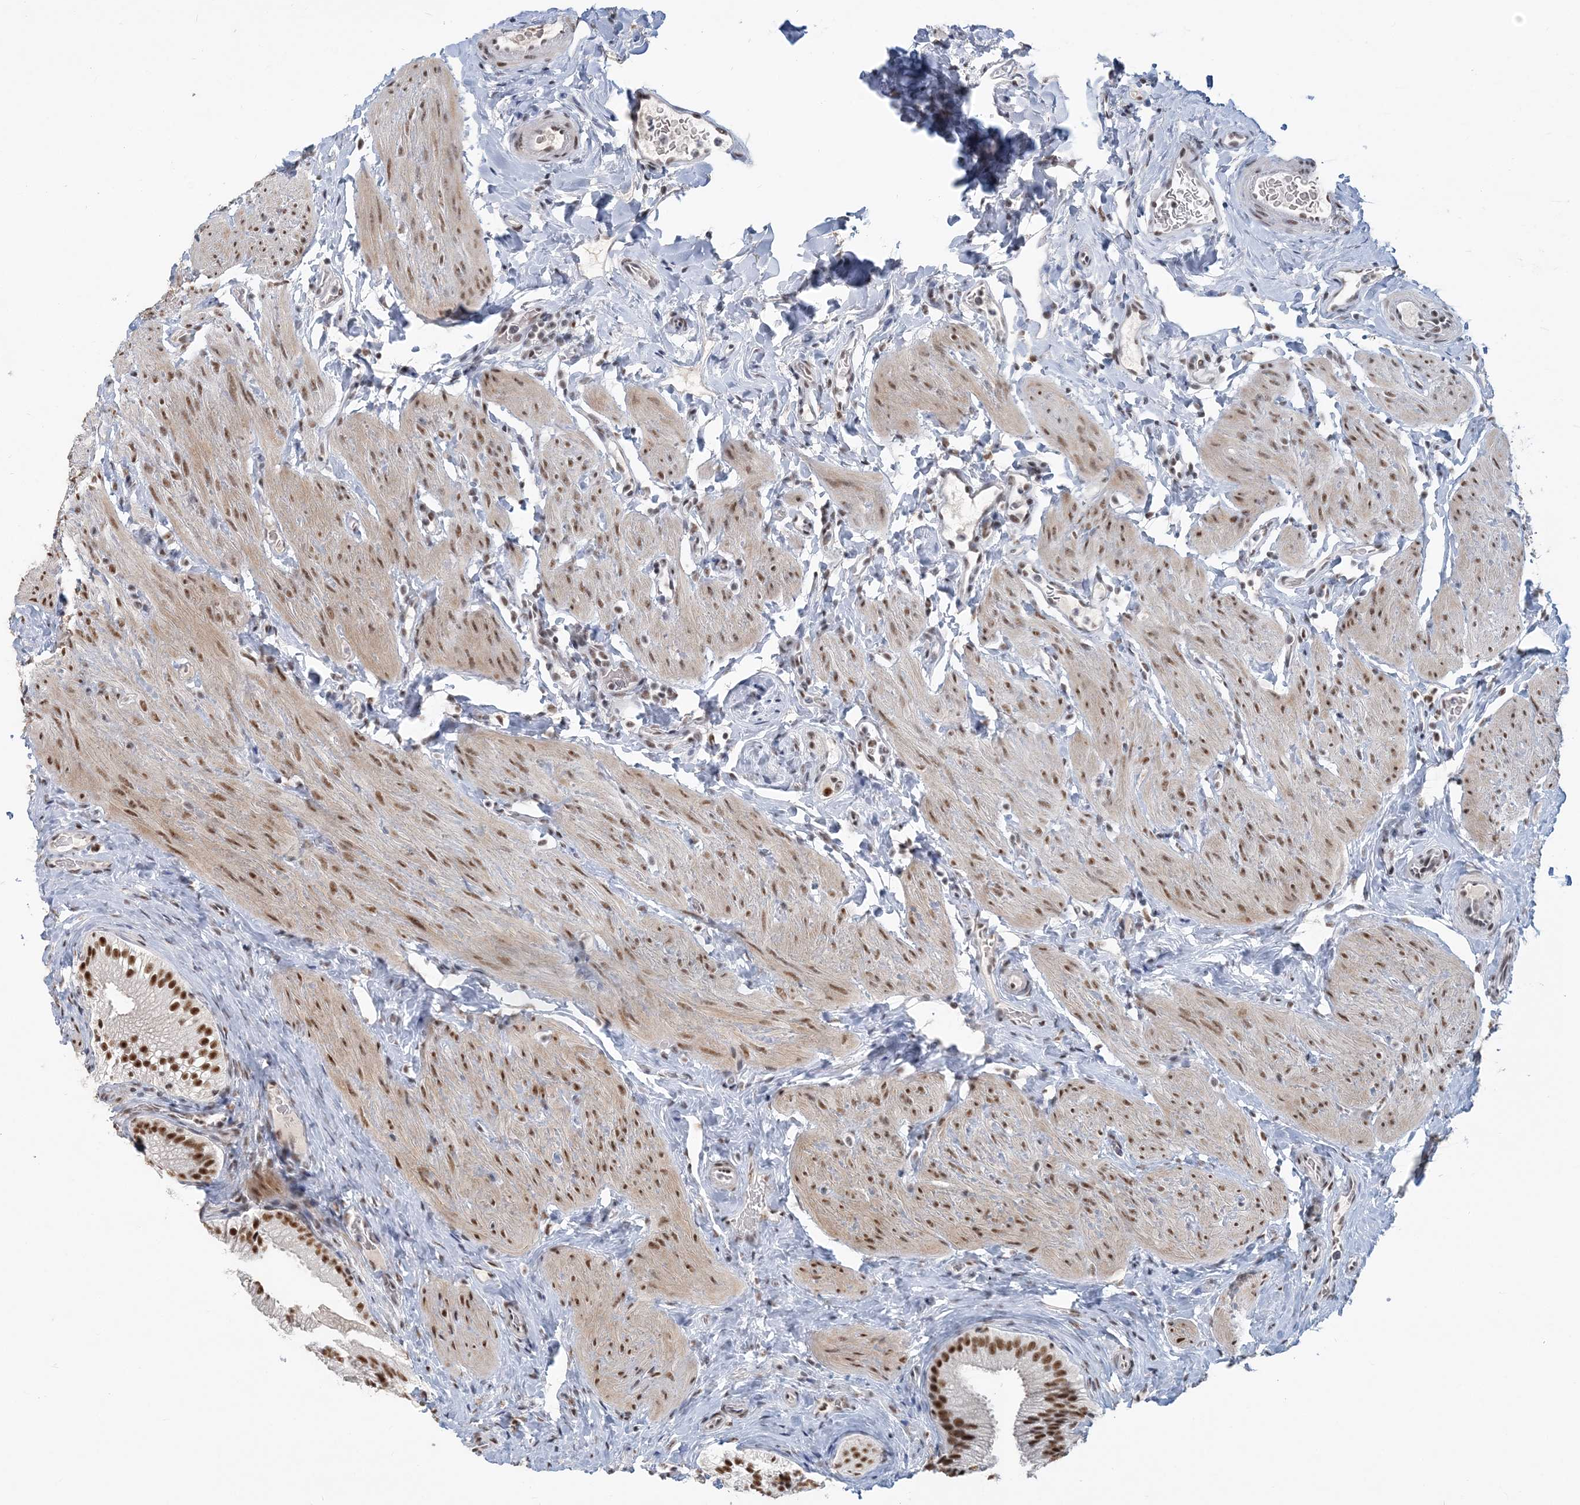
{"staining": {"intensity": "strong", "quantity": ">75%", "location": "nuclear"}, "tissue": "gallbladder", "cell_type": "Glandular cells", "image_type": "normal", "snomed": [{"axis": "morphology", "description": "Normal tissue, NOS"}, {"axis": "topography", "description": "Gallbladder"}], "caption": "Normal gallbladder reveals strong nuclear positivity in about >75% of glandular cells.", "gene": "PLRG1", "patient": {"sex": "female", "age": 30}}